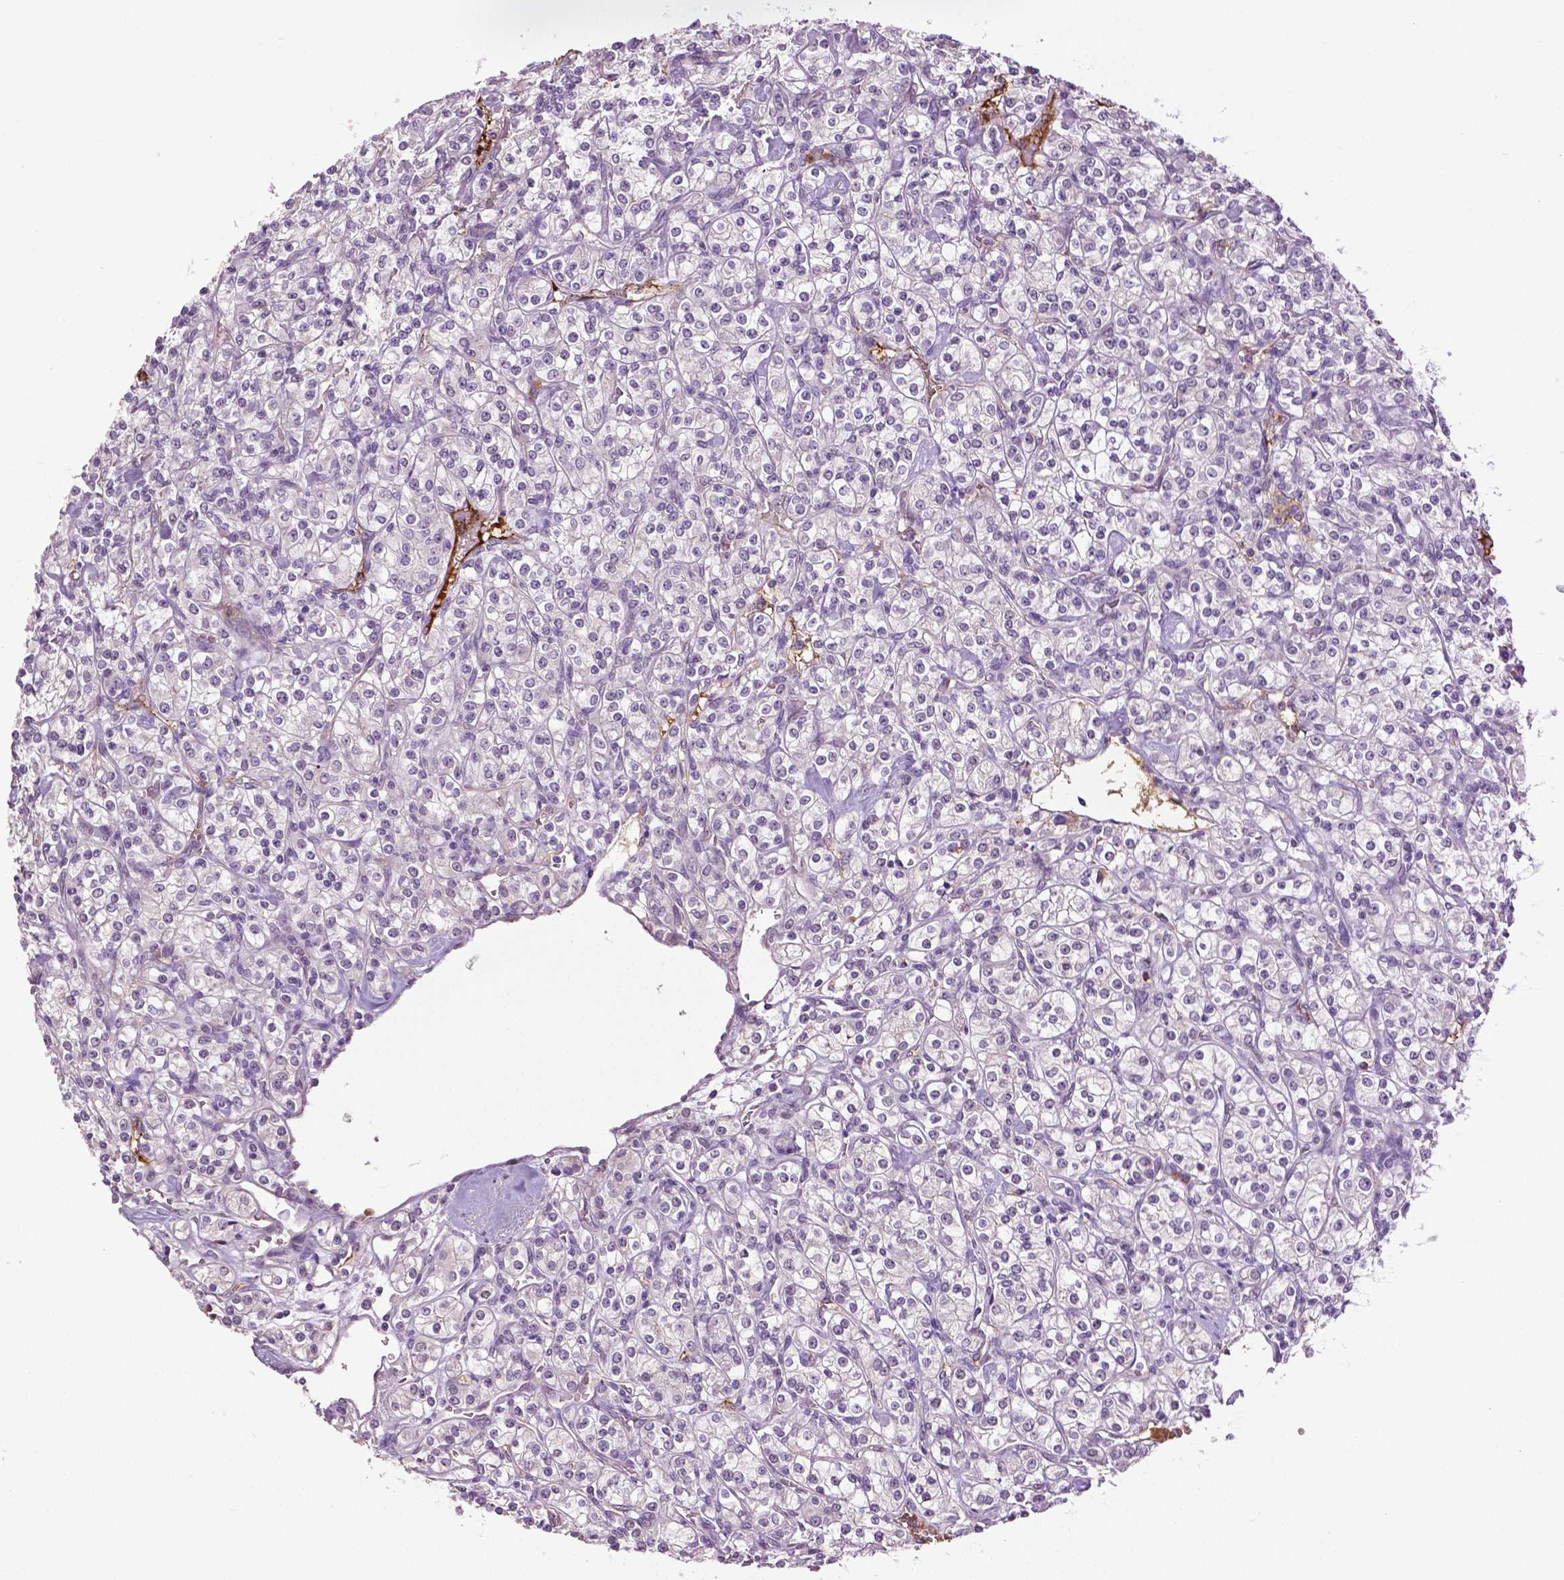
{"staining": {"intensity": "negative", "quantity": "none", "location": "none"}, "tissue": "renal cancer", "cell_type": "Tumor cells", "image_type": "cancer", "snomed": [{"axis": "morphology", "description": "Adenocarcinoma, NOS"}, {"axis": "topography", "description": "Kidney"}], "caption": "Micrograph shows no protein staining in tumor cells of adenocarcinoma (renal) tissue.", "gene": "PTPN5", "patient": {"sex": "male", "age": 77}}